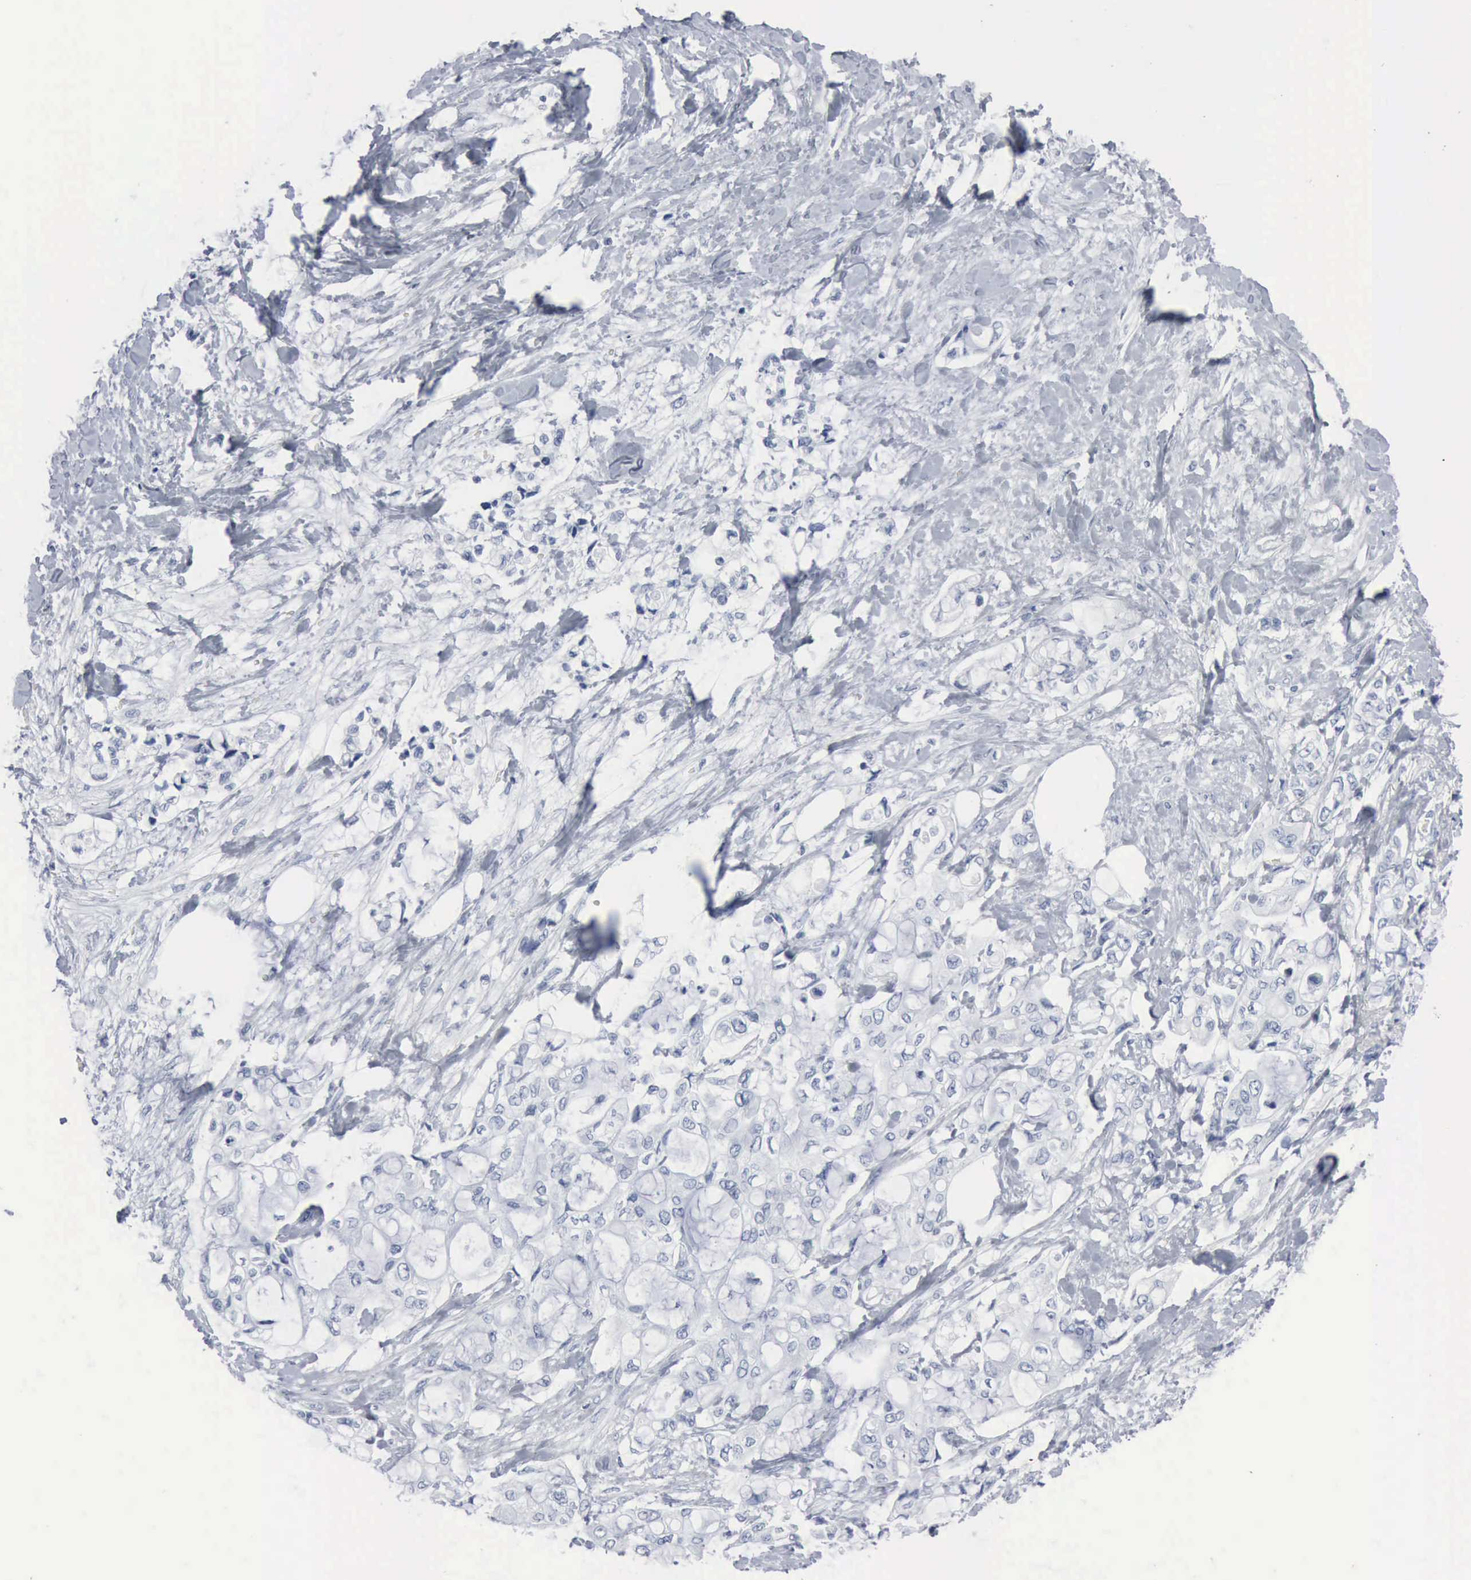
{"staining": {"intensity": "negative", "quantity": "none", "location": "none"}, "tissue": "pancreatic cancer", "cell_type": "Tumor cells", "image_type": "cancer", "snomed": [{"axis": "morphology", "description": "Adenocarcinoma, NOS"}, {"axis": "topography", "description": "Pancreas"}], "caption": "IHC of pancreatic adenocarcinoma demonstrates no positivity in tumor cells.", "gene": "DMD", "patient": {"sex": "female", "age": 70}}